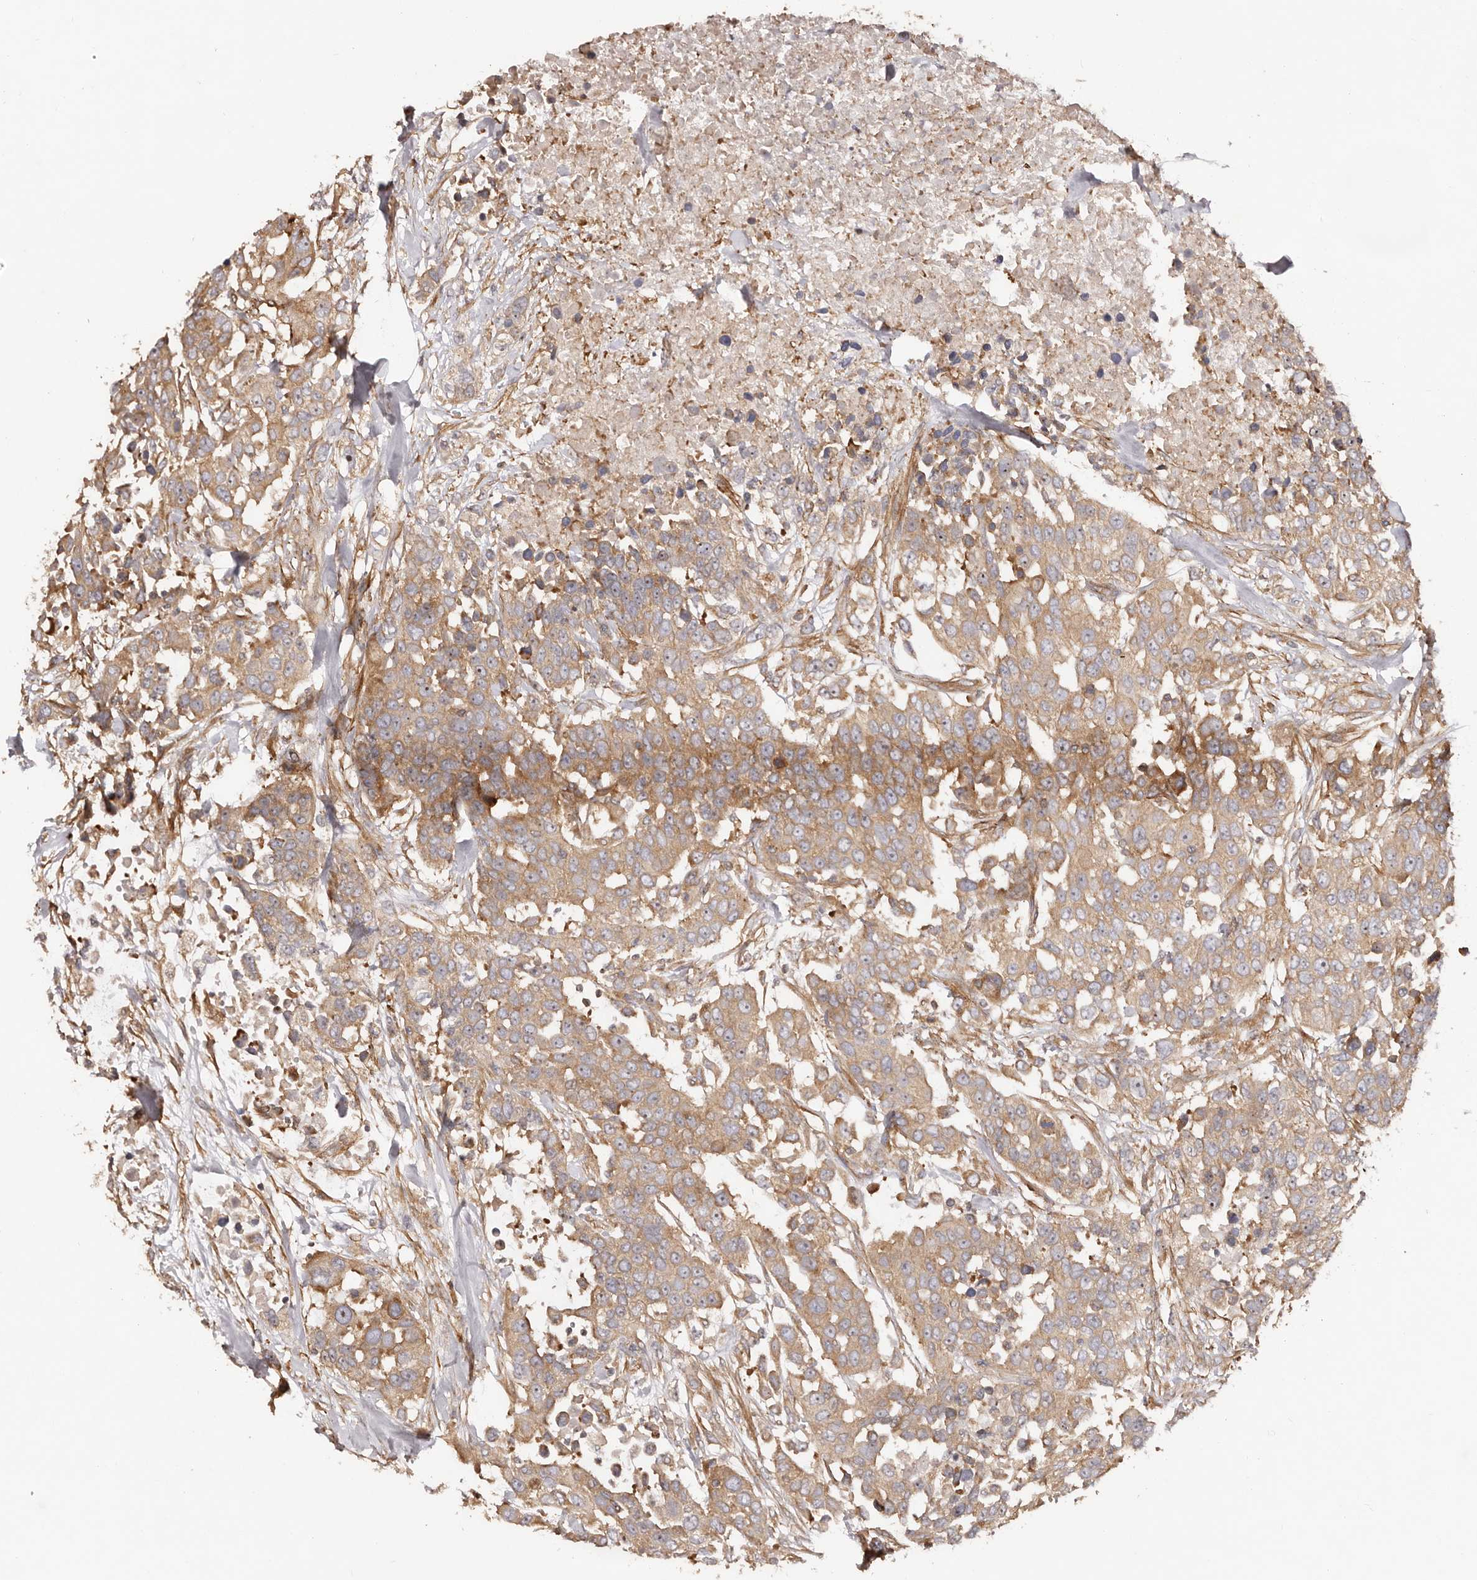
{"staining": {"intensity": "moderate", "quantity": ">75%", "location": "cytoplasmic/membranous,nuclear"}, "tissue": "urothelial cancer", "cell_type": "Tumor cells", "image_type": "cancer", "snomed": [{"axis": "morphology", "description": "Urothelial carcinoma, High grade"}, {"axis": "topography", "description": "Urinary bladder"}], "caption": "IHC histopathology image of urothelial cancer stained for a protein (brown), which exhibits medium levels of moderate cytoplasmic/membranous and nuclear expression in approximately >75% of tumor cells.", "gene": "RPS6", "patient": {"sex": "female", "age": 80}}